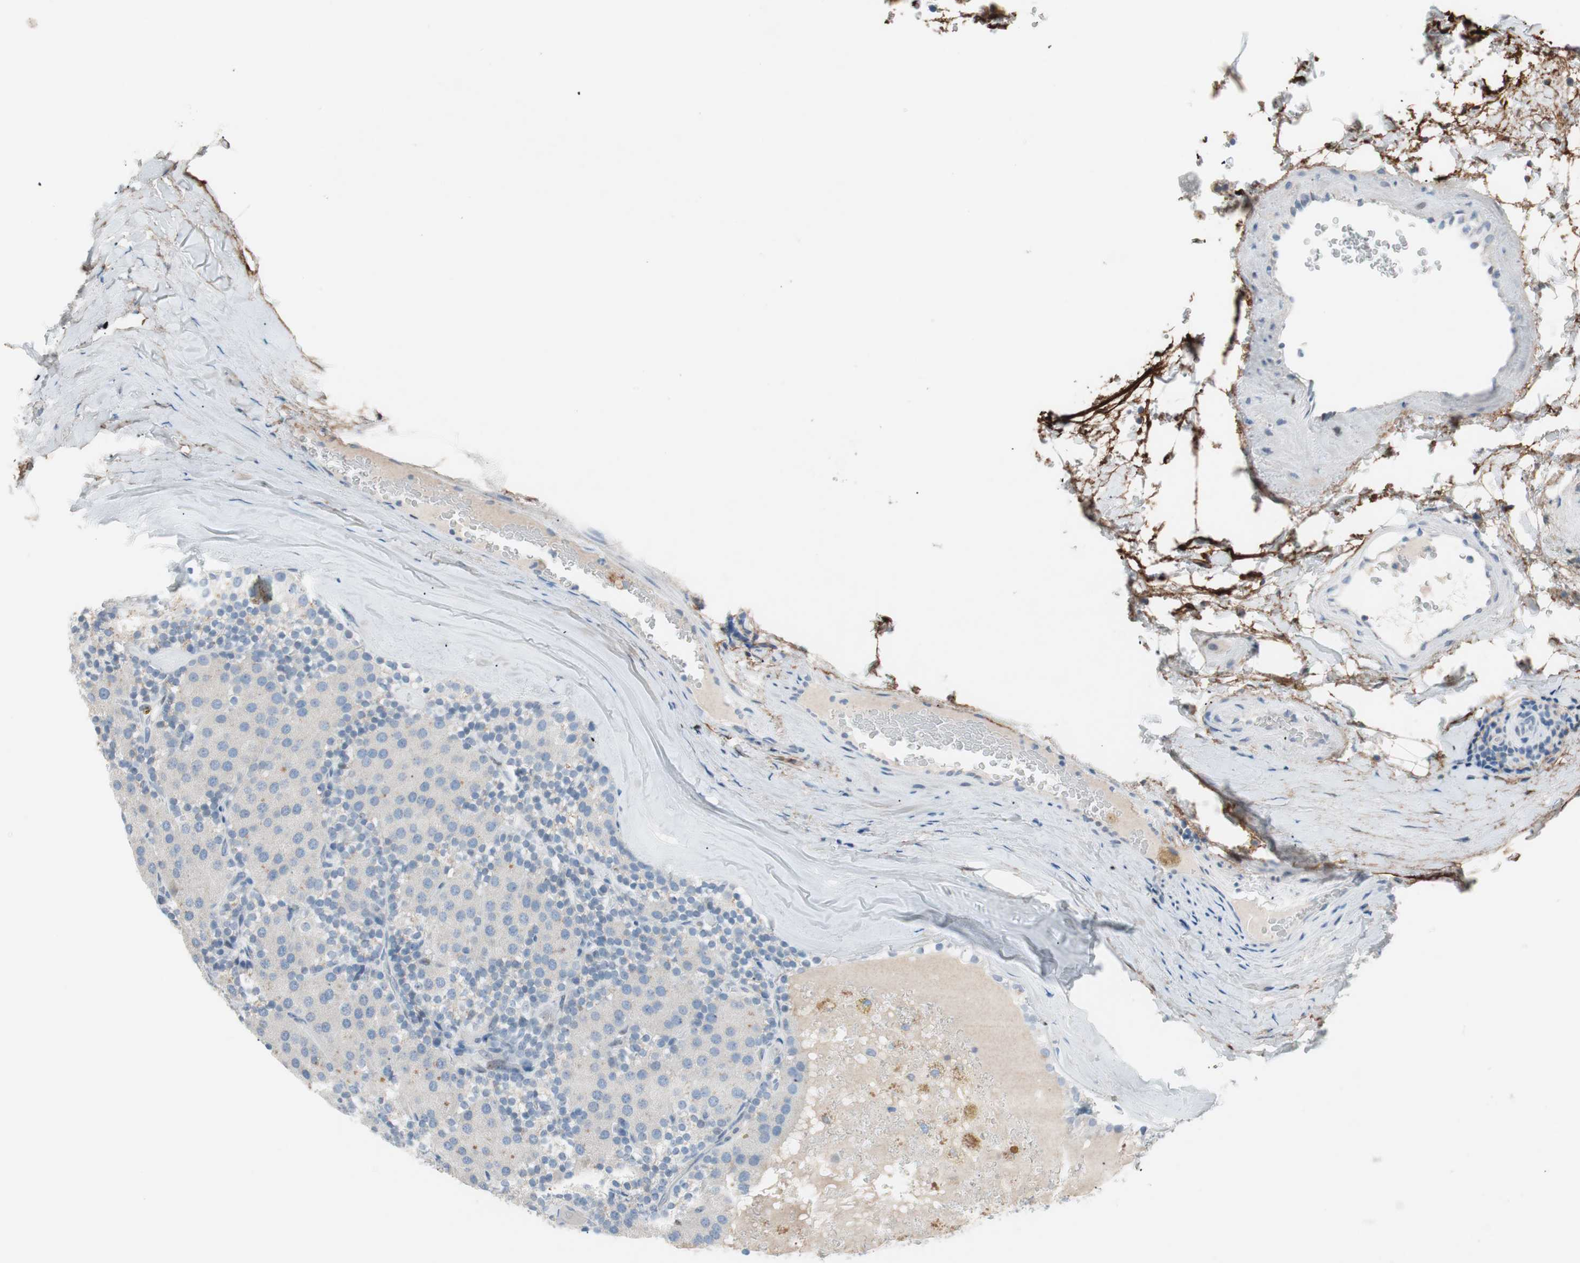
{"staining": {"intensity": "negative", "quantity": "none", "location": "none"}, "tissue": "parathyroid gland", "cell_type": "Glandular cells", "image_type": "normal", "snomed": [{"axis": "morphology", "description": "Normal tissue, NOS"}, {"axis": "morphology", "description": "Adenoma, NOS"}, {"axis": "topography", "description": "Parathyroid gland"}], "caption": "This micrograph is of normal parathyroid gland stained with immunohistochemistry (IHC) to label a protein in brown with the nuclei are counter-stained blue. There is no positivity in glandular cells. (IHC, brightfield microscopy, high magnification).", "gene": "FOSL1", "patient": {"sex": "female", "age": 86}}